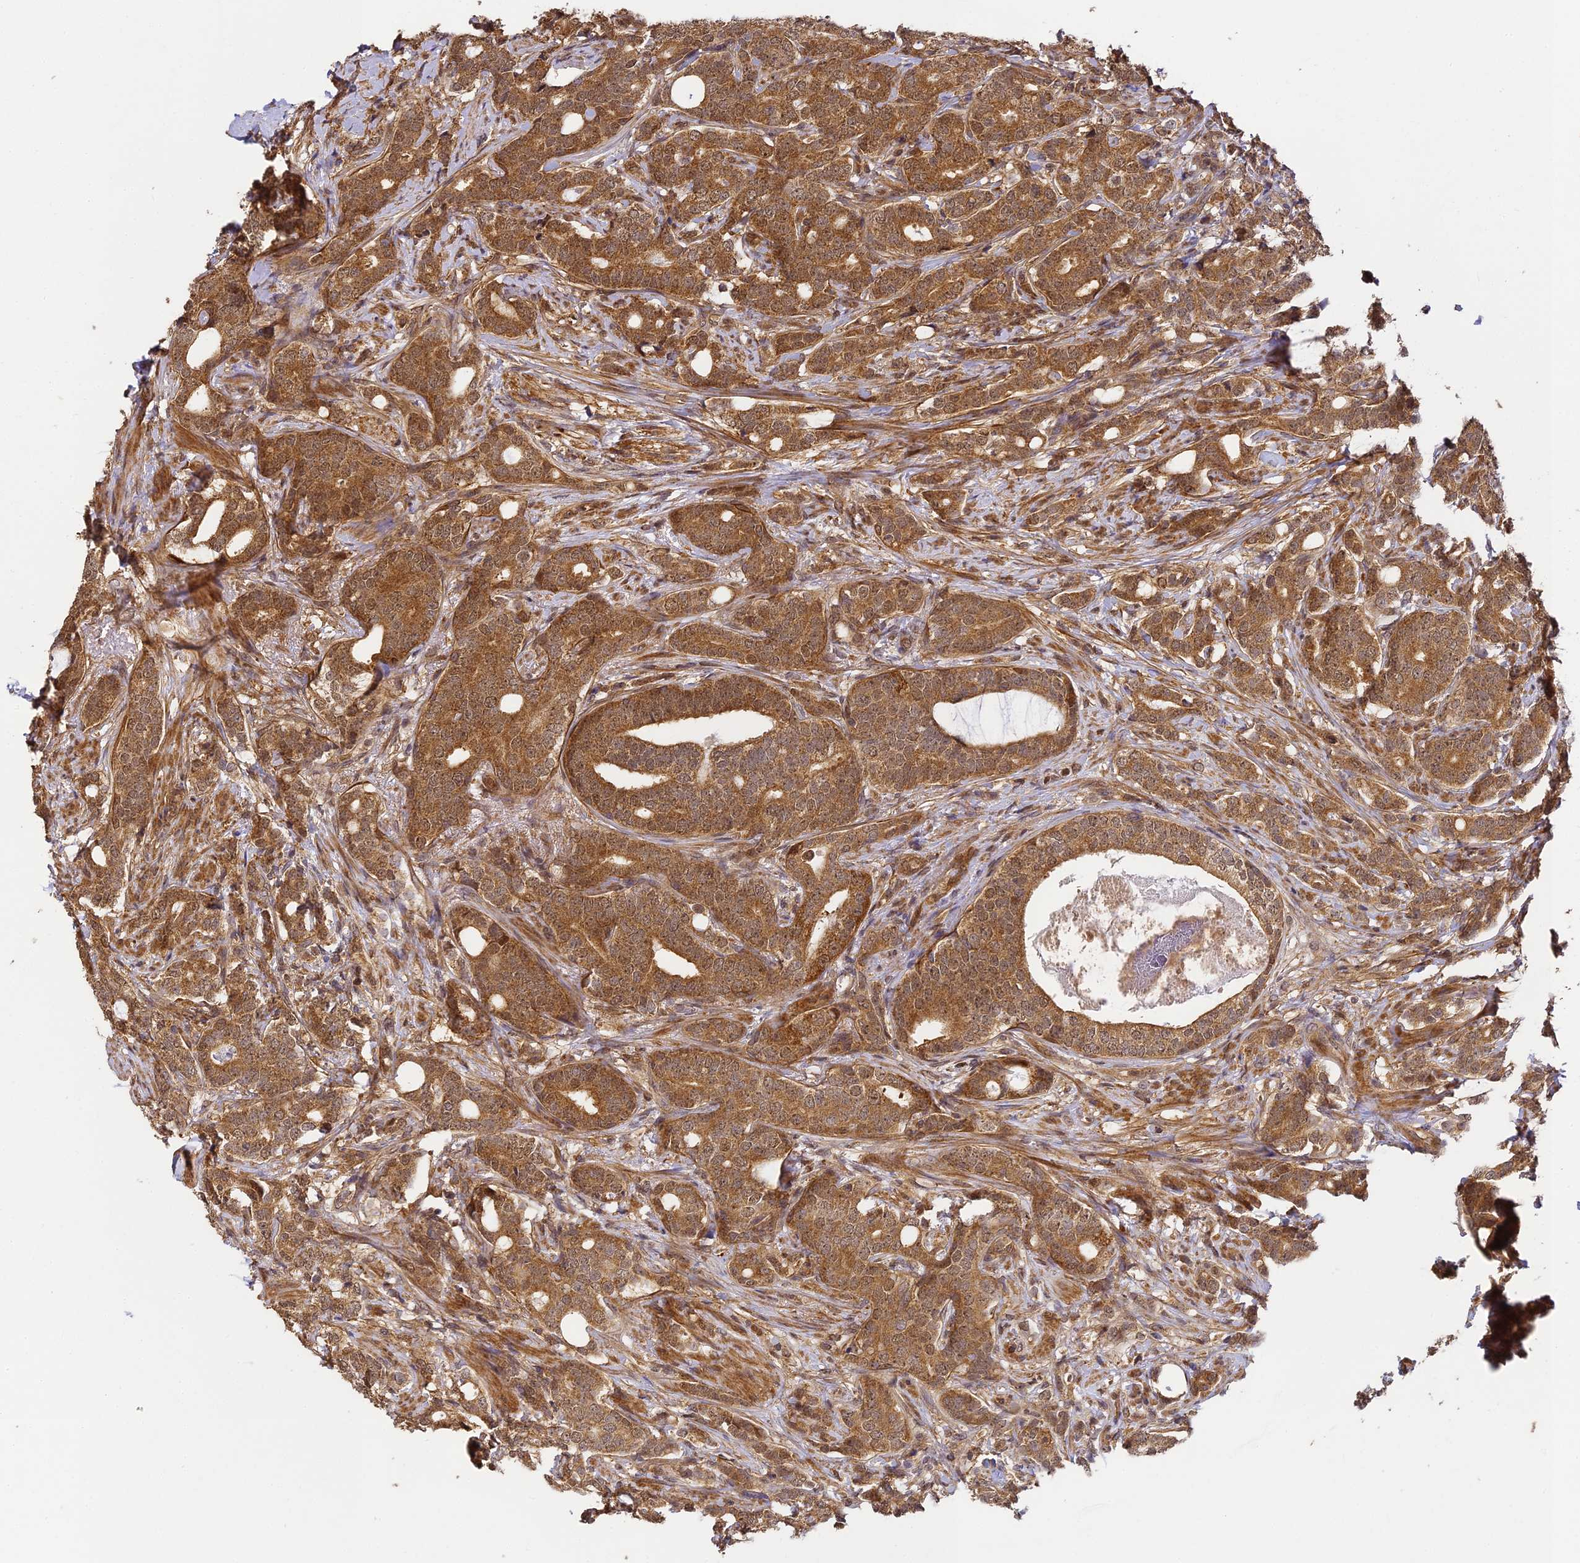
{"staining": {"intensity": "moderate", "quantity": ">75%", "location": "cytoplasmic/membranous,nuclear"}, "tissue": "prostate cancer", "cell_type": "Tumor cells", "image_type": "cancer", "snomed": [{"axis": "morphology", "description": "Adenocarcinoma, Low grade"}, {"axis": "topography", "description": "Prostate"}], "caption": "Protein expression analysis of human prostate cancer reveals moderate cytoplasmic/membranous and nuclear positivity in approximately >75% of tumor cells. Nuclei are stained in blue.", "gene": "ZNF443", "patient": {"sex": "male", "age": 71}}